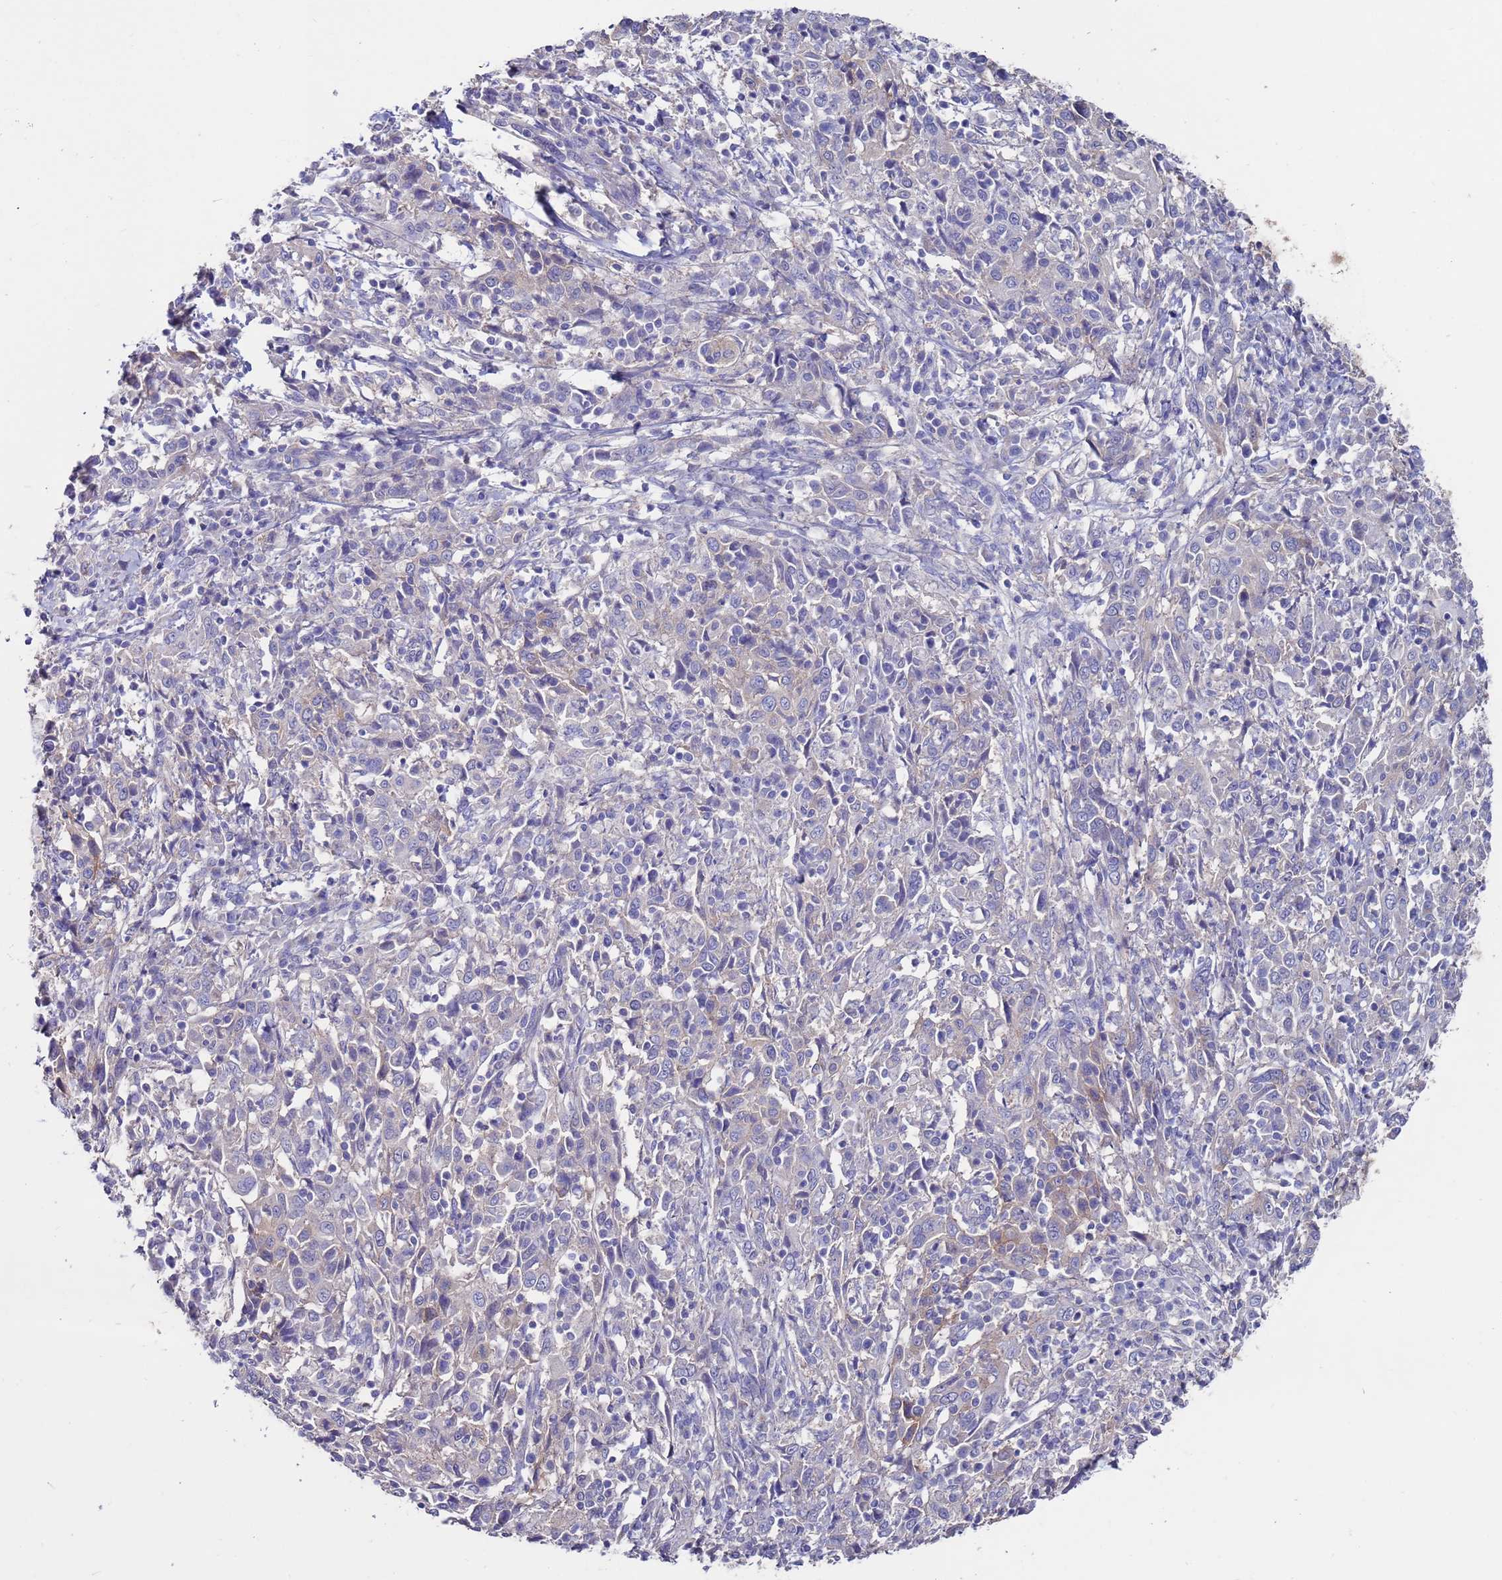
{"staining": {"intensity": "moderate", "quantity": "<25%", "location": "cytoplasmic/membranous"}, "tissue": "cervical cancer", "cell_type": "Tumor cells", "image_type": "cancer", "snomed": [{"axis": "morphology", "description": "Squamous cell carcinoma, NOS"}, {"axis": "topography", "description": "Cervix"}], "caption": "Cervical squamous cell carcinoma stained with a brown dye shows moderate cytoplasmic/membranous positive staining in about <25% of tumor cells.", "gene": "KRTCAP3", "patient": {"sex": "female", "age": 46}}